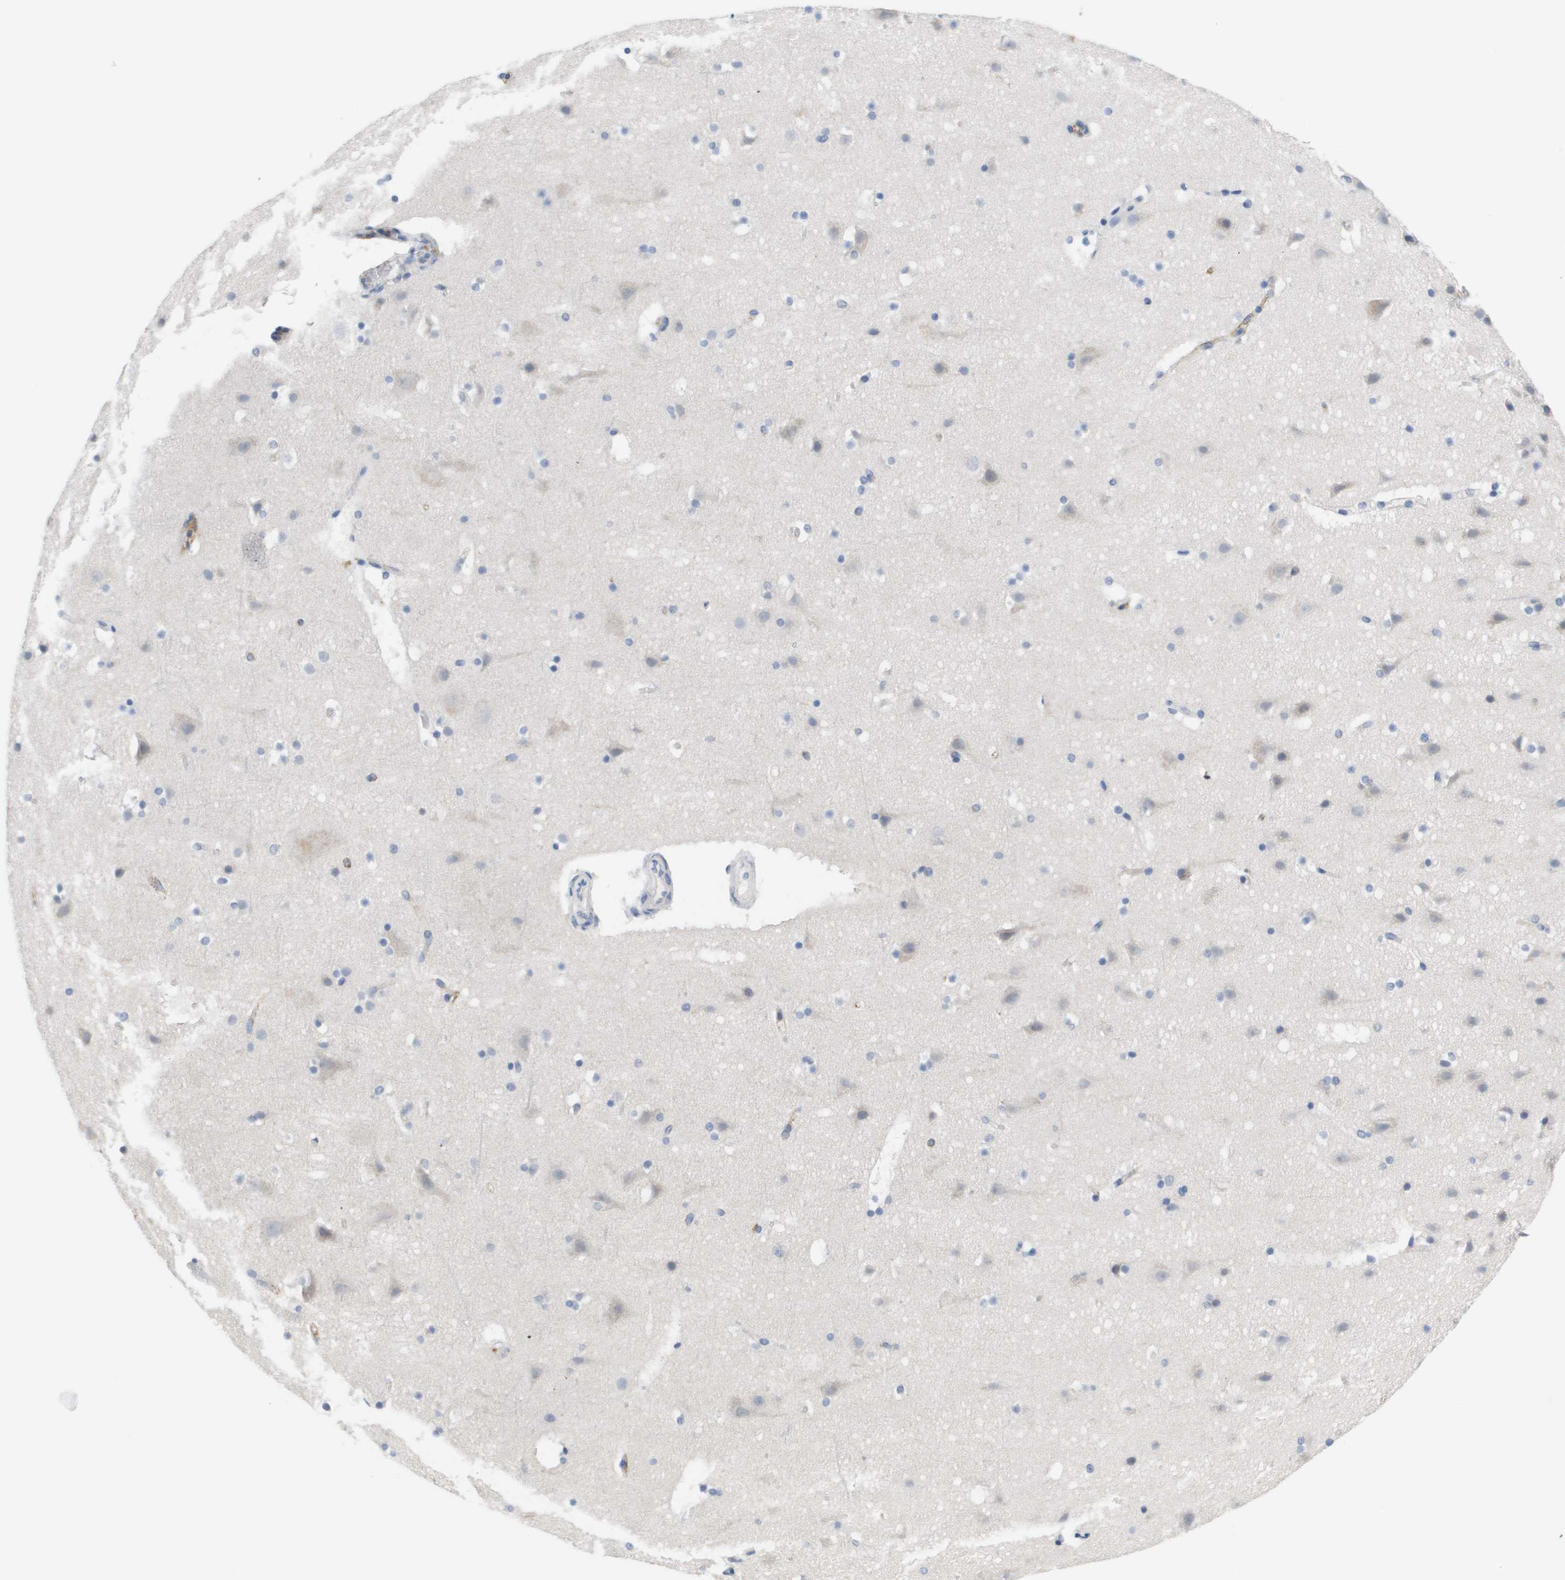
{"staining": {"intensity": "negative", "quantity": "none", "location": "none"}, "tissue": "cerebral cortex", "cell_type": "Endothelial cells", "image_type": "normal", "snomed": [{"axis": "morphology", "description": "Normal tissue, NOS"}, {"axis": "topography", "description": "Cerebral cortex"}], "caption": "IHC of unremarkable cerebral cortex shows no staining in endothelial cells. The staining was performed using DAB to visualize the protein expression in brown, while the nuclei were stained in blue with hematoxylin (Magnification: 20x).", "gene": "ANGPT2", "patient": {"sex": "male", "age": 45}}